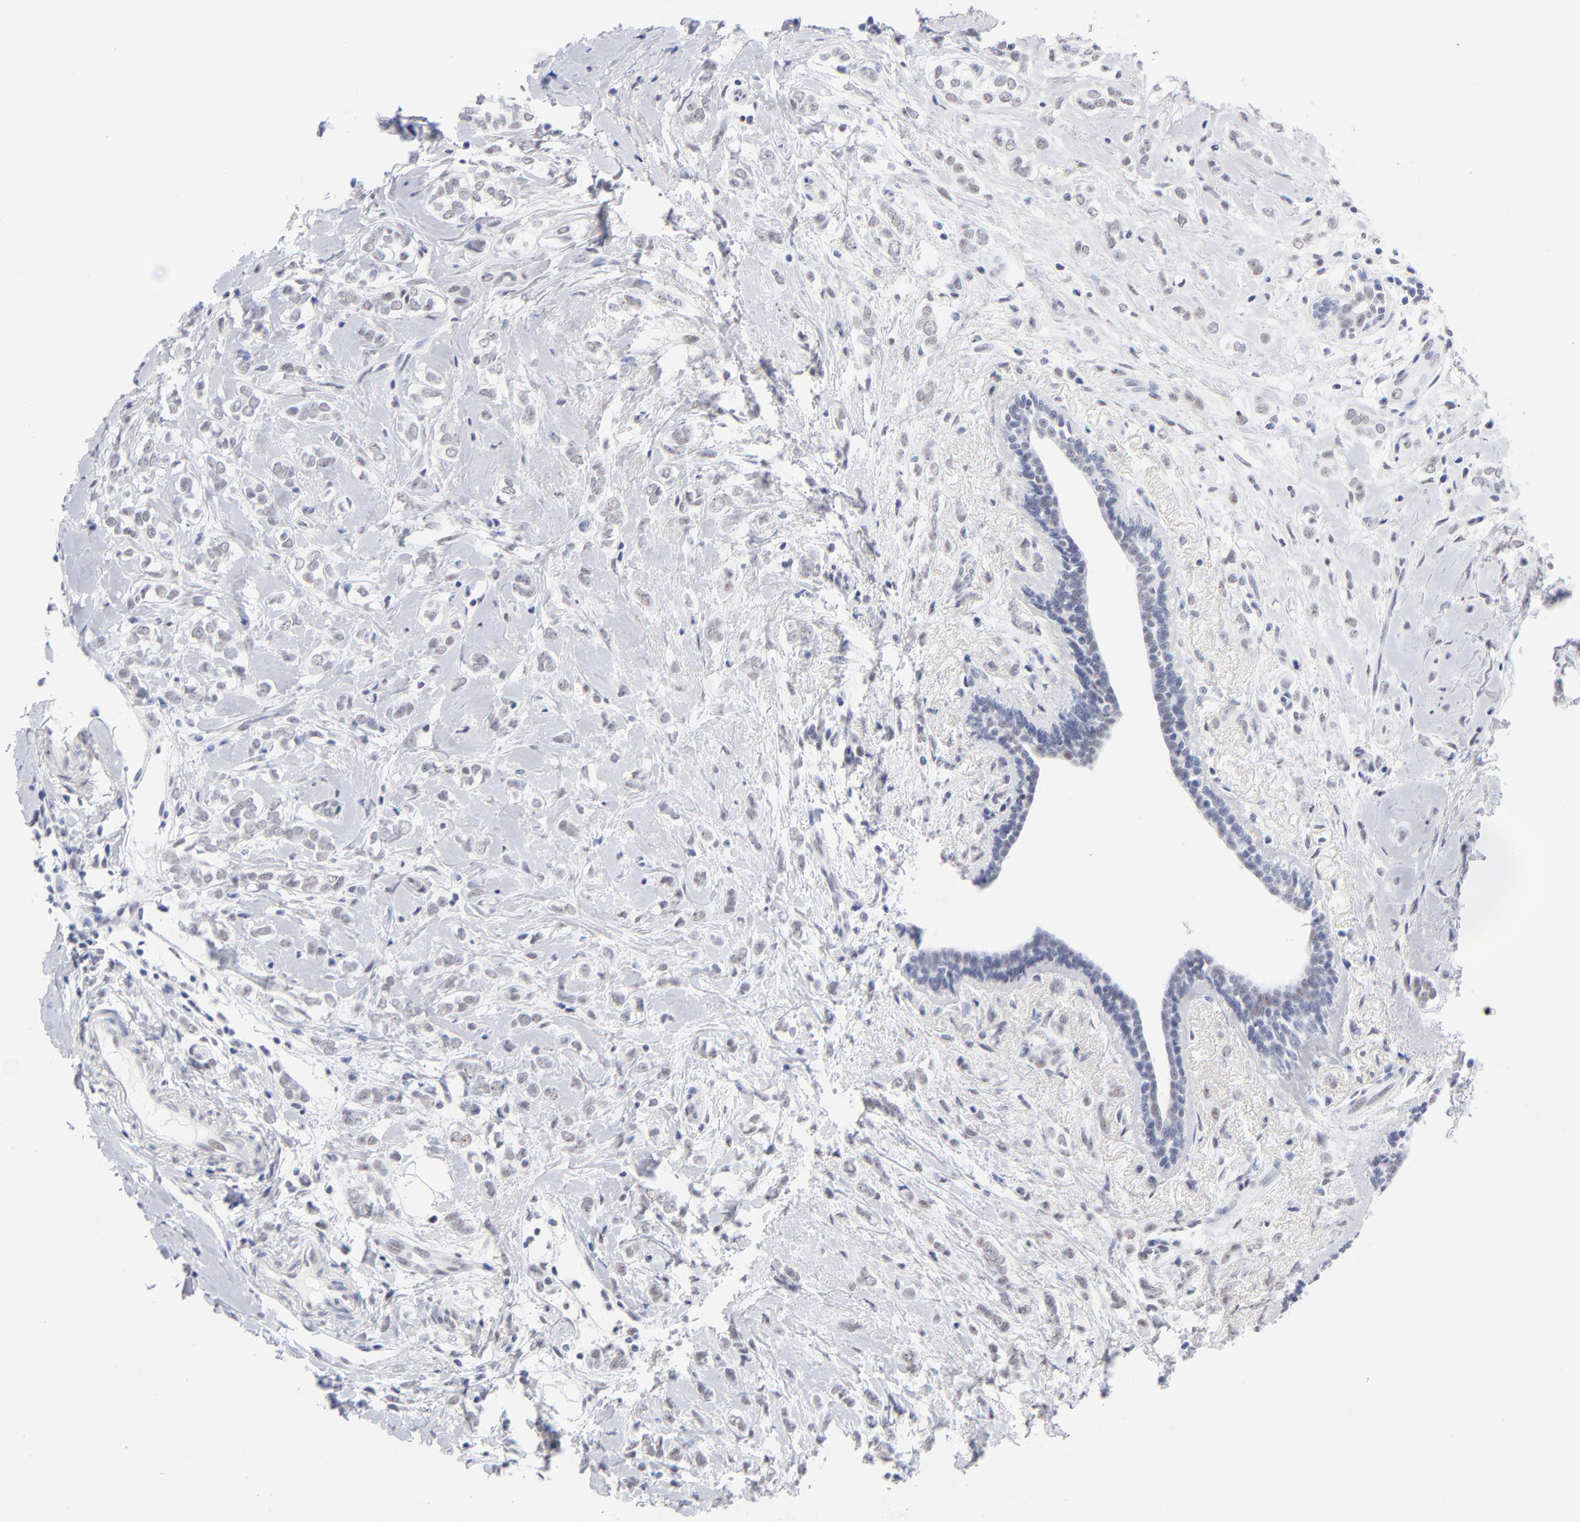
{"staining": {"intensity": "weak", "quantity": "<25%", "location": "nuclear"}, "tissue": "breast cancer", "cell_type": "Tumor cells", "image_type": "cancer", "snomed": [{"axis": "morphology", "description": "Normal tissue, NOS"}, {"axis": "morphology", "description": "Lobular carcinoma"}, {"axis": "topography", "description": "Breast"}], "caption": "DAB immunohistochemical staining of human breast cancer displays no significant positivity in tumor cells.", "gene": "SNRPB", "patient": {"sex": "female", "age": 47}}